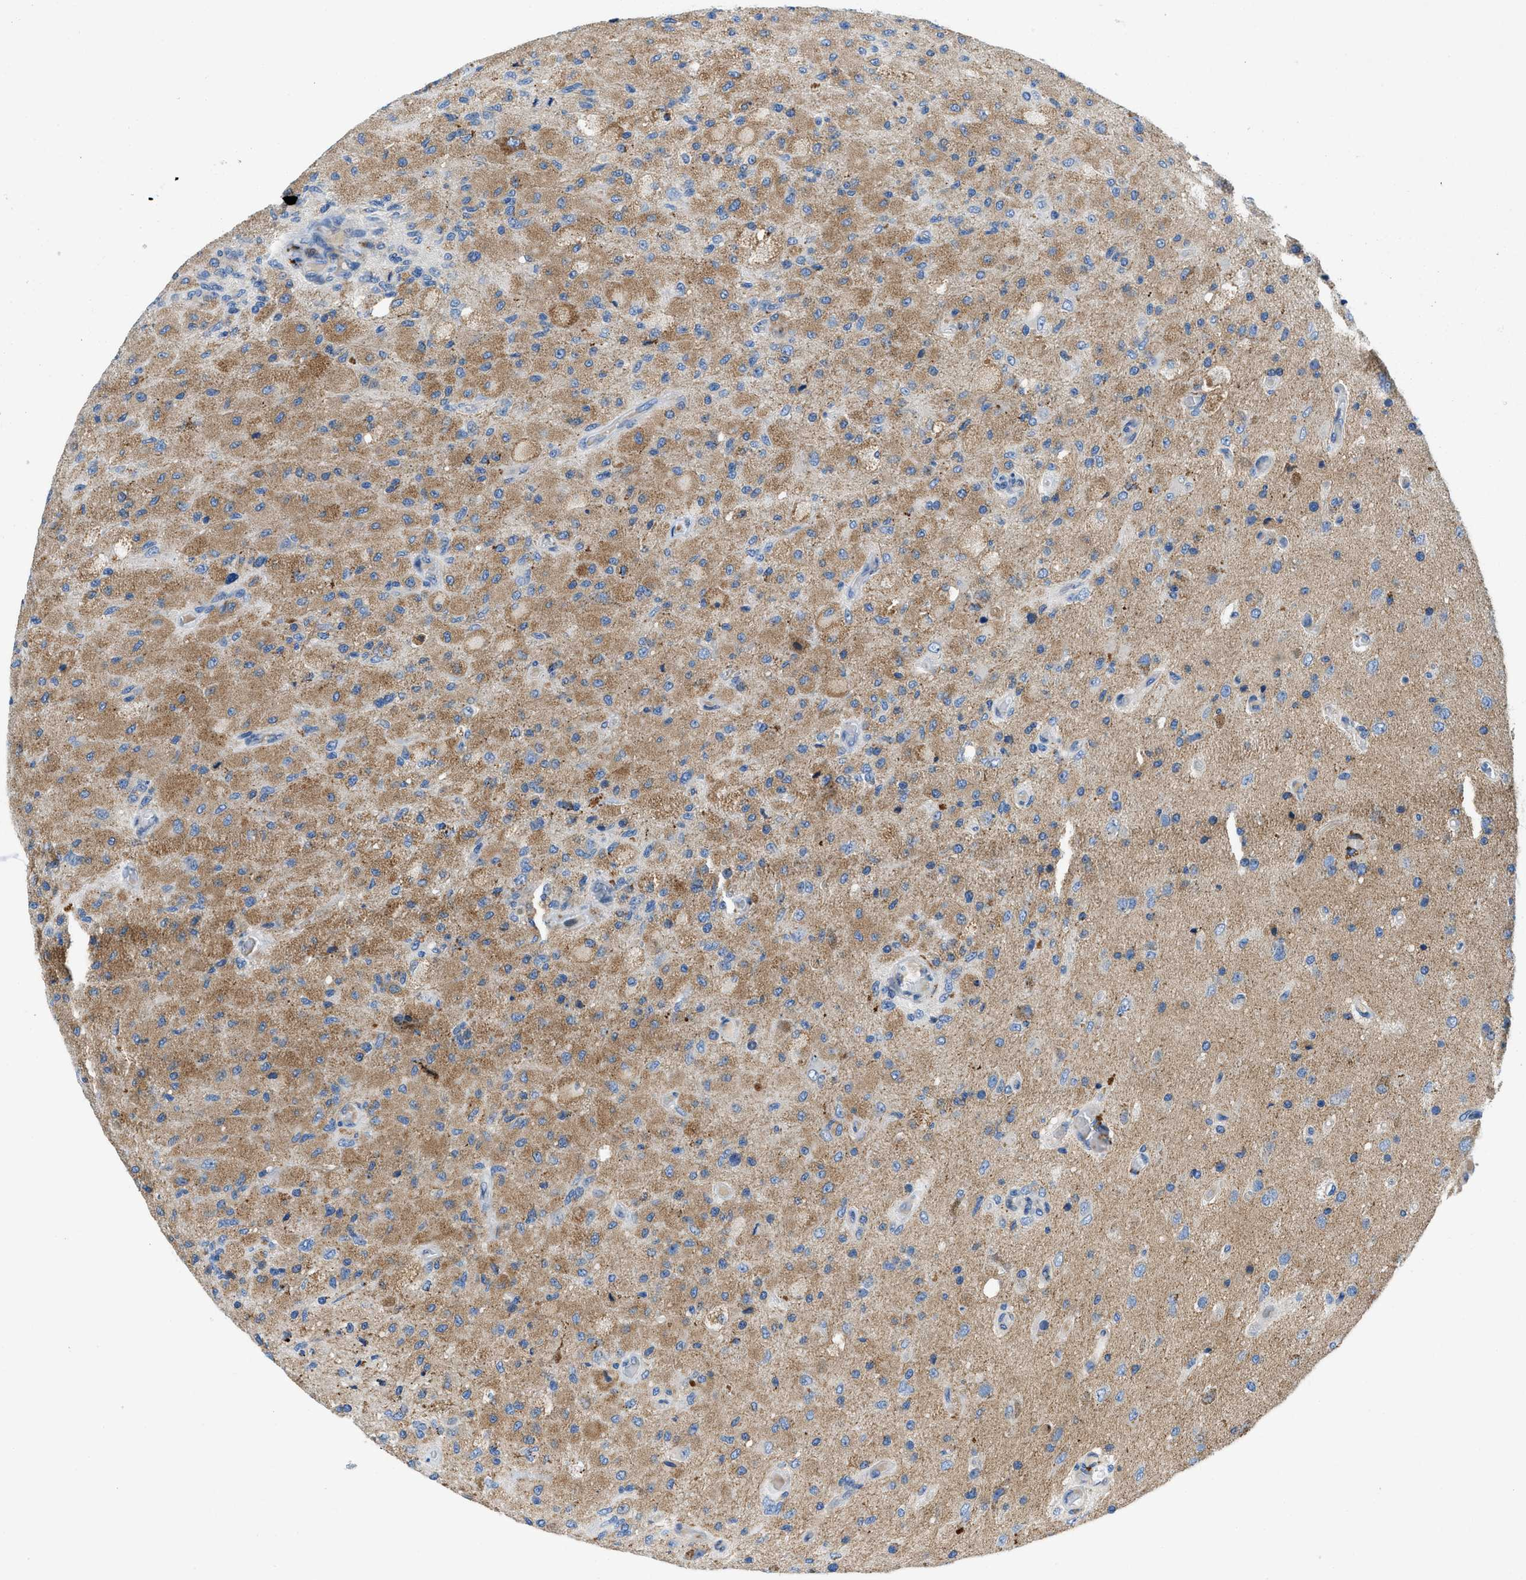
{"staining": {"intensity": "moderate", "quantity": "25%-75%", "location": "cytoplasmic/membranous"}, "tissue": "glioma", "cell_type": "Tumor cells", "image_type": "cancer", "snomed": [{"axis": "morphology", "description": "Normal tissue, NOS"}, {"axis": "morphology", "description": "Glioma, malignant, High grade"}, {"axis": "topography", "description": "Cerebral cortex"}], "caption": "Immunohistochemical staining of malignant glioma (high-grade) exhibits medium levels of moderate cytoplasmic/membranous protein positivity in about 25%-75% of tumor cells. (Stains: DAB in brown, nuclei in blue, Microscopy: brightfield microscopy at high magnification).", "gene": "TMEM248", "patient": {"sex": "male", "age": 77}}